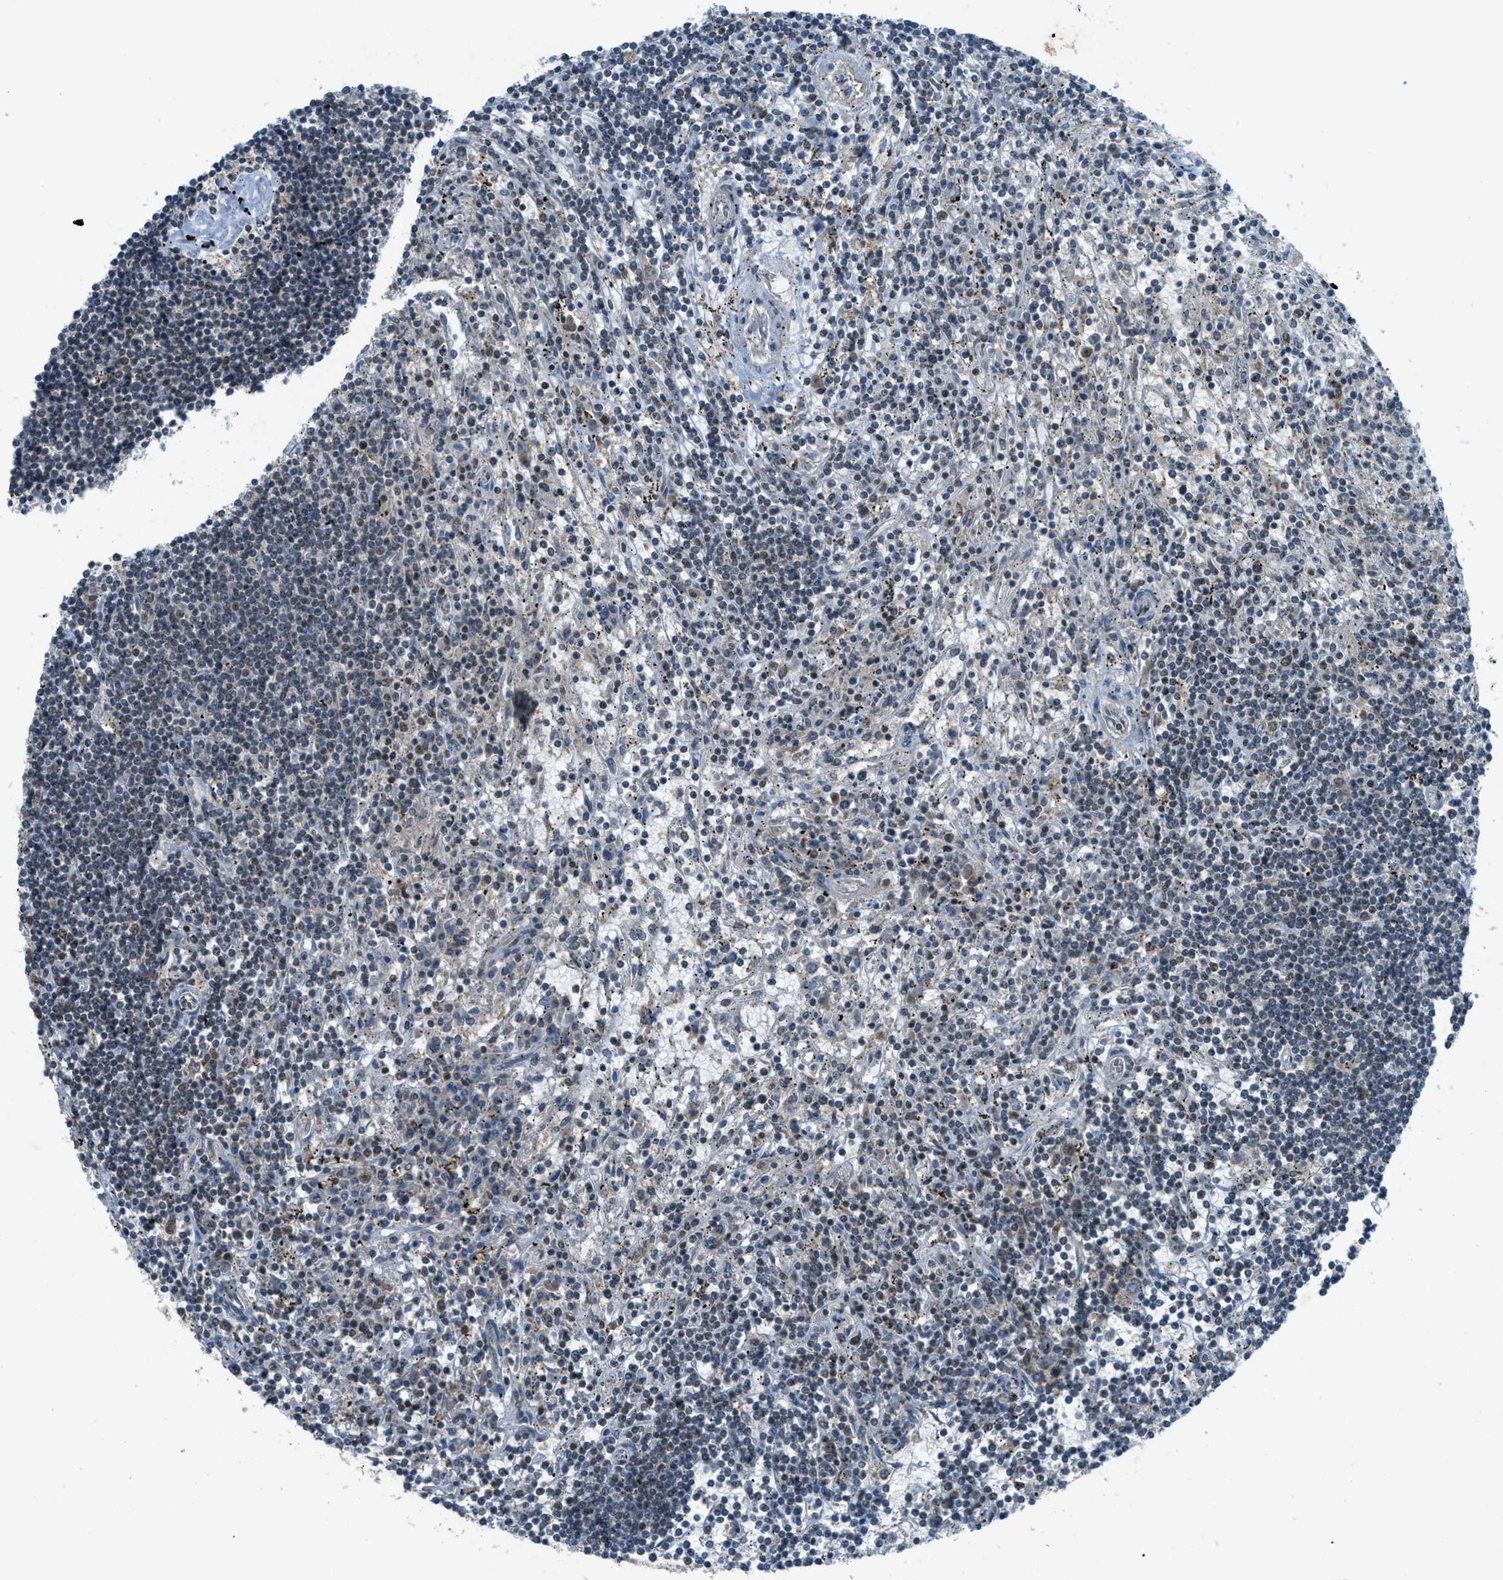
{"staining": {"intensity": "negative", "quantity": "none", "location": "none"}, "tissue": "lymphoma", "cell_type": "Tumor cells", "image_type": "cancer", "snomed": [{"axis": "morphology", "description": "Malignant lymphoma, non-Hodgkin's type, Low grade"}, {"axis": "topography", "description": "Spleen"}], "caption": "Human low-grade malignant lymphoma, non-Hodgkin's type stained for a protein using immunohistochemistry (IHC) demonstrates no expression in tumor cells.", "gene": "TCF20", "patient": {"sex": "male", "age": 76}}